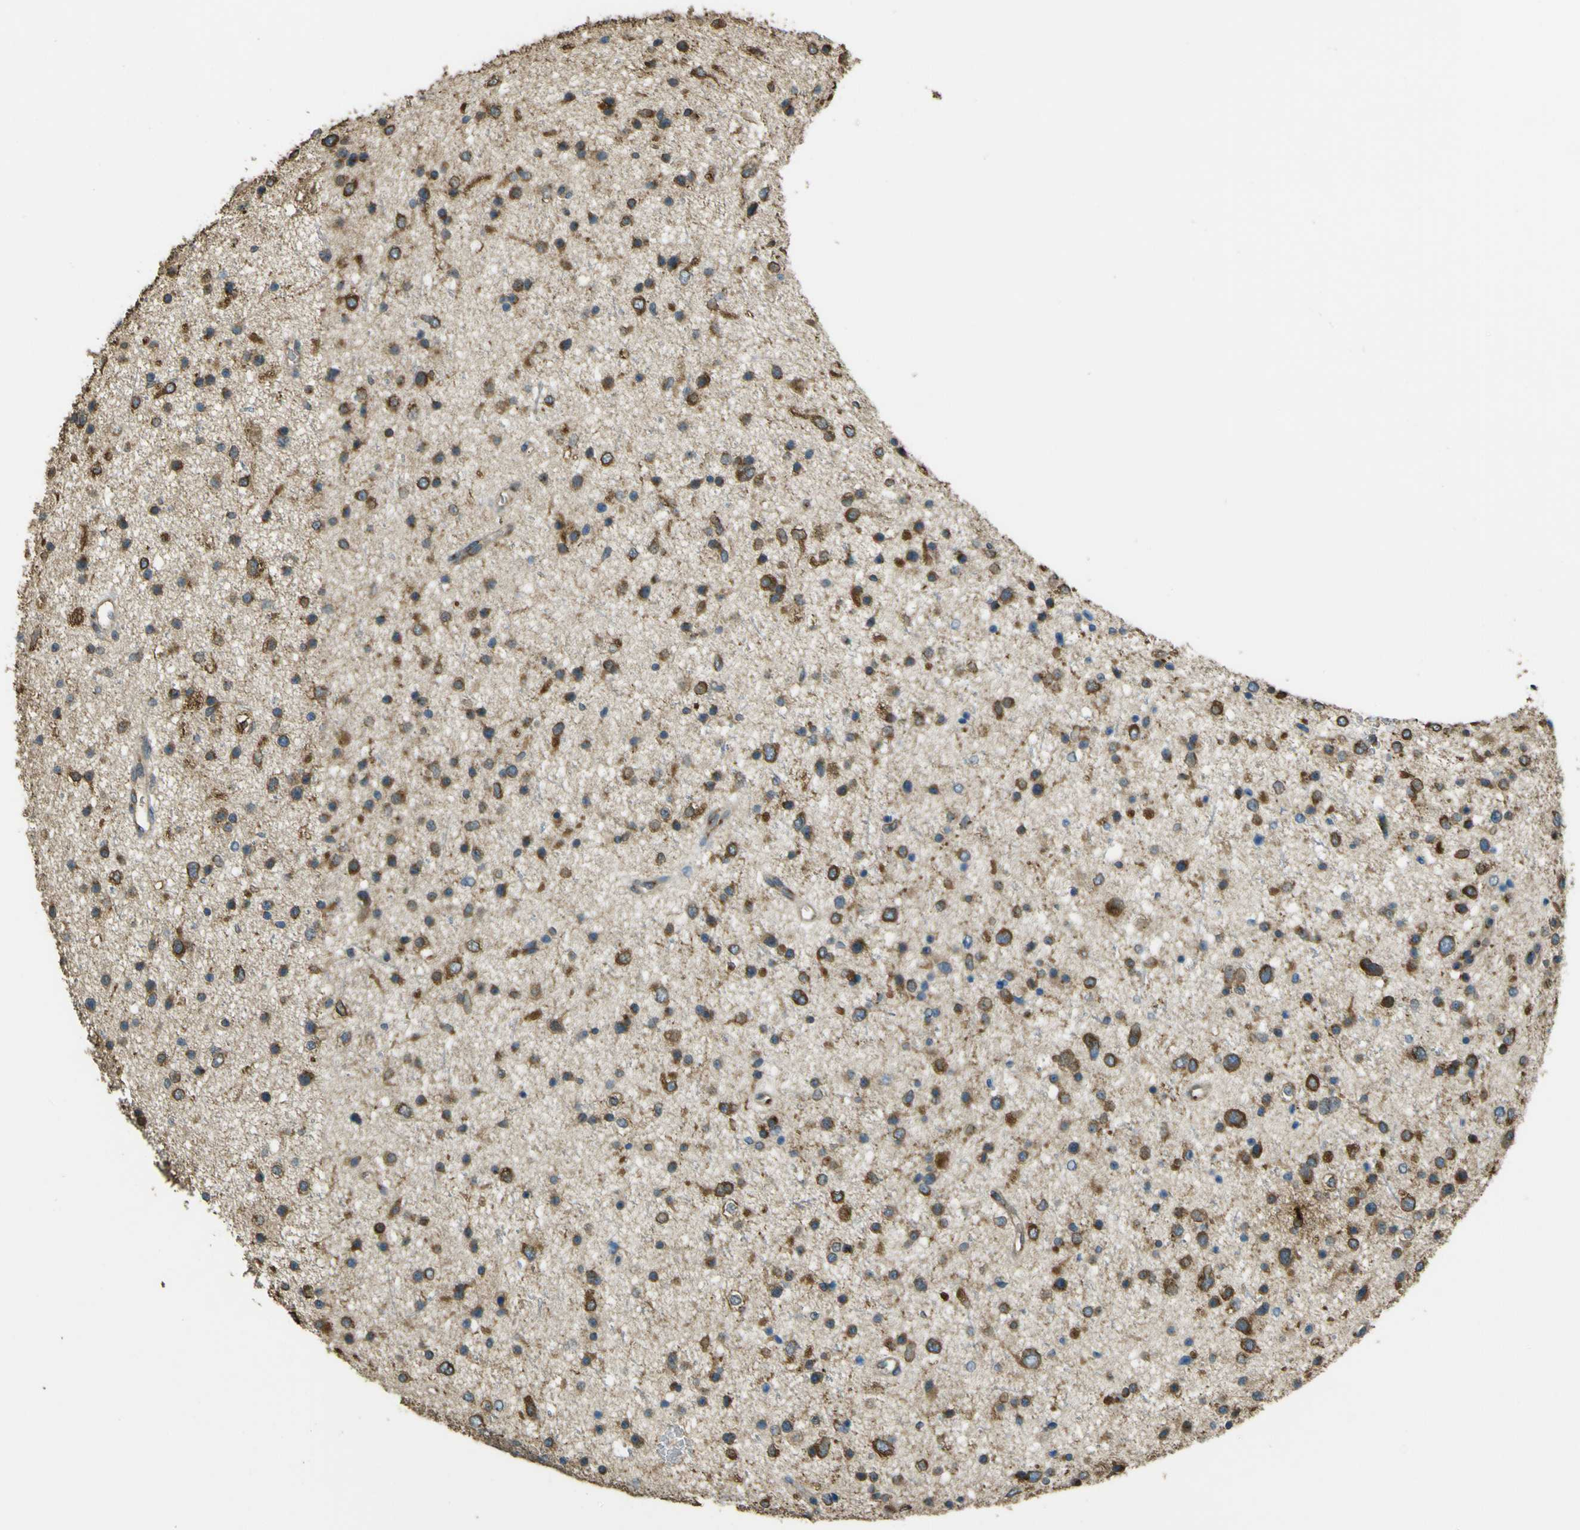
{"staining": {"intensity": "strong", "quantity": ">75%", "location": "cytoplasmic/membranous"}, "tissue": "glioma", "cell_type": "Tumor cells", "image_type": "cancer", "snomed": [{"axis": "morphology", "description": "Glioma, malignant, Low grade"}, {"axis": "topography", "description": "Brain"}], "caption": "About >75% of tumor cells in glioma exhibit strong cytoplasmic/membranous protein staining as visualized by brown immunohistochemical staining.", "gene": "GOLGA1", "patient": {"sex": "female", "age": 37}}